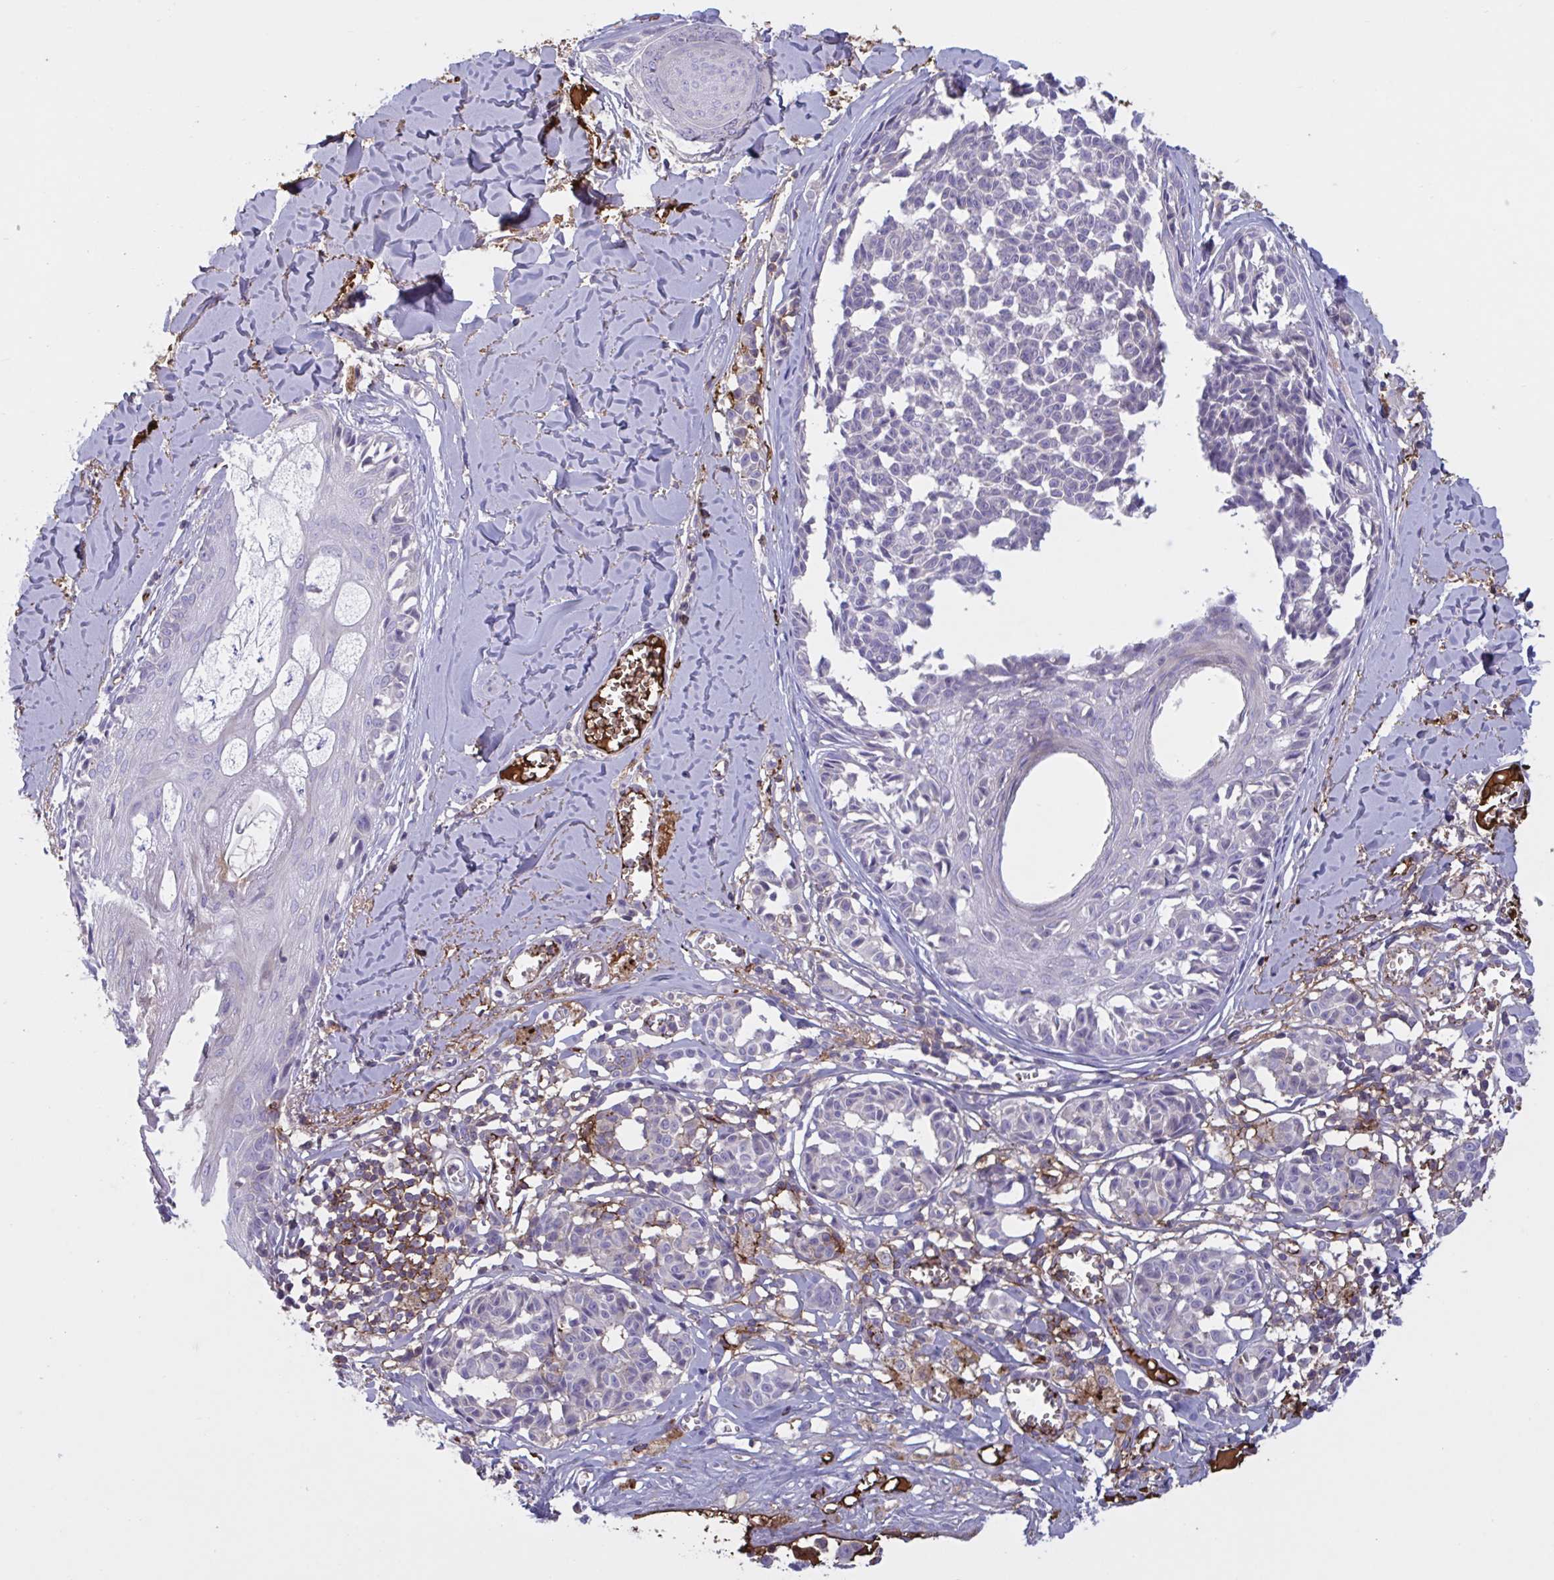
{"staining": {"intensity": "negative", "quantity": "none", "location": "none"}, "tissue": "melanoma", "cell_type": "Tumor cells", "image_type": "cancer", "snomed": [{"axis": "morphology", "description": "Malignant melanoma, NOS"}, {"axis": "topography", "description": "Skin"}], "caption": "Tumor cells show no significant expression in malignant melanoma.", "gene": "IL1R1", "patient": {"sex": "female", "age": 43}}